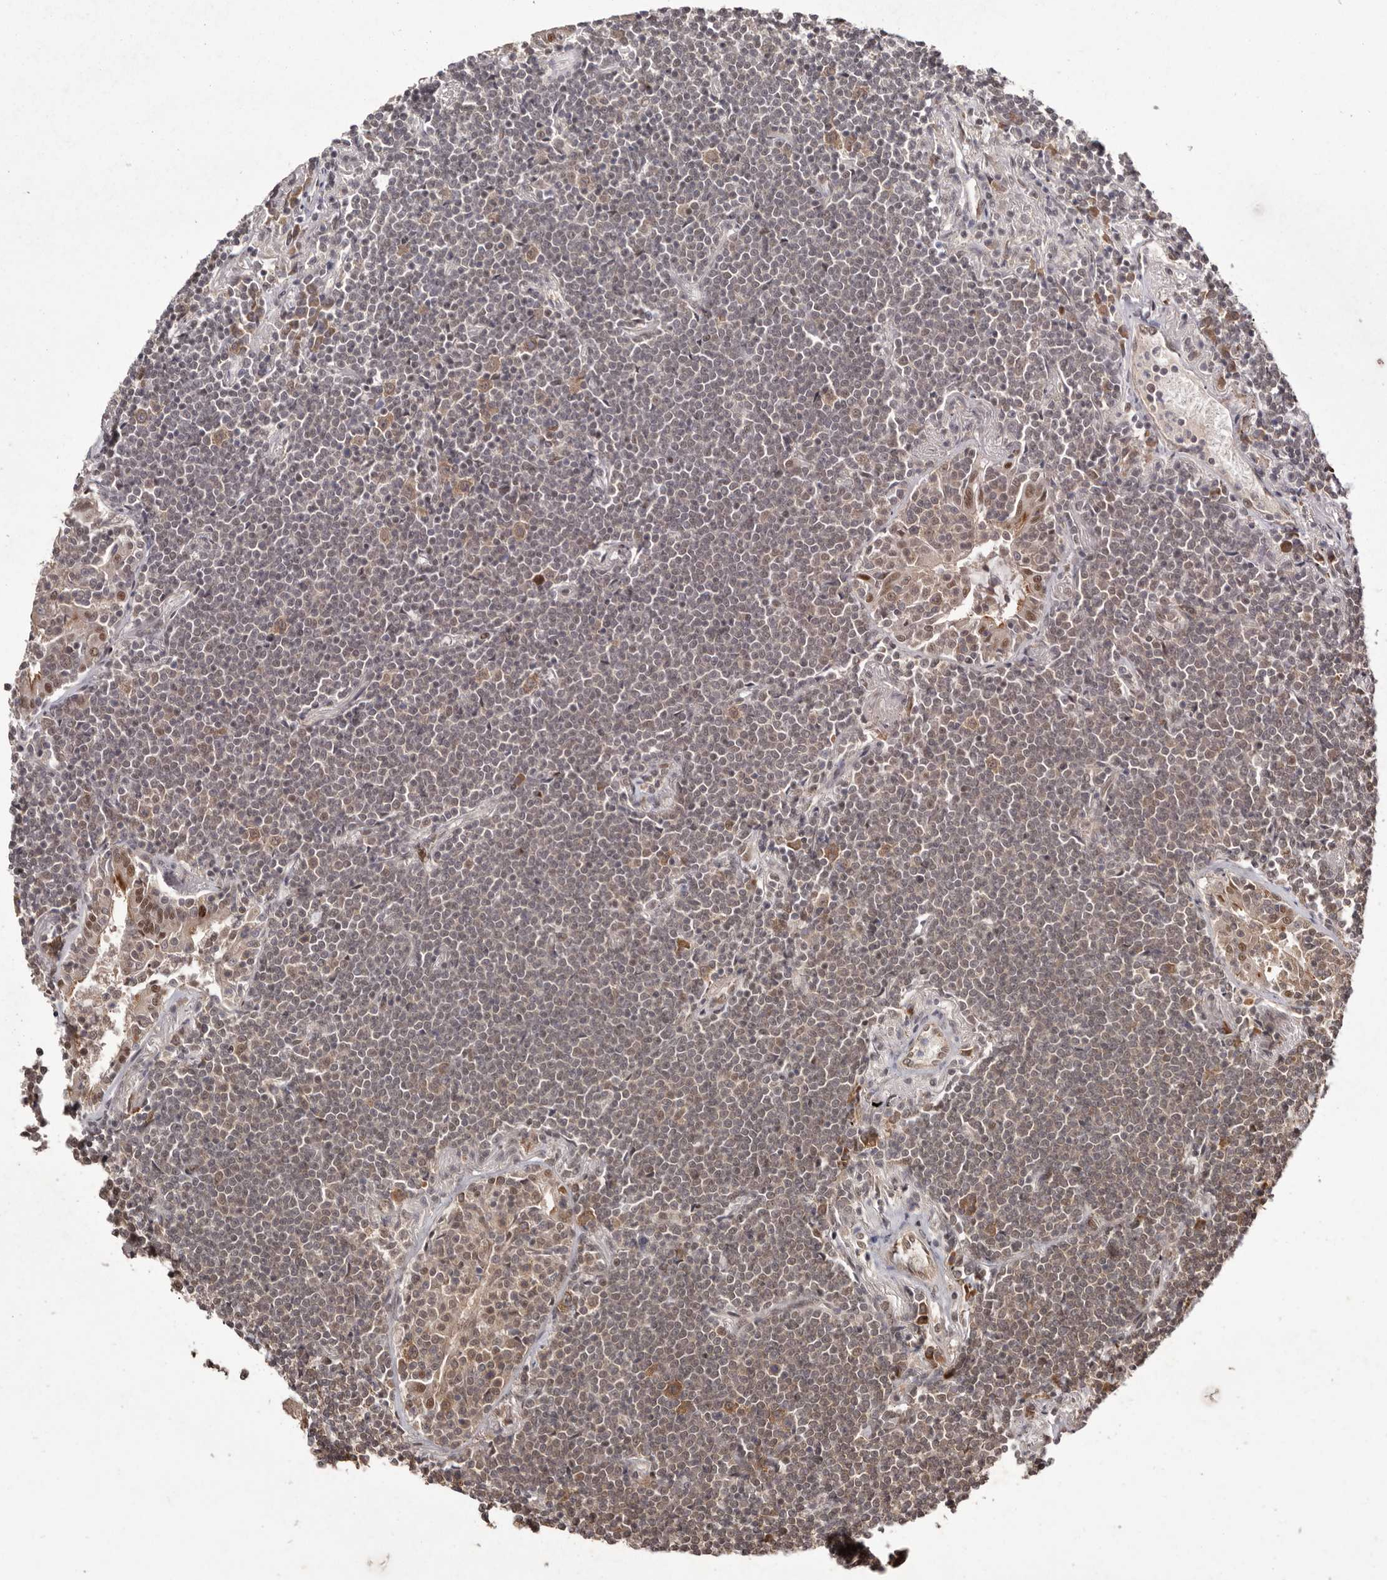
{"staining": {"intensity": "weak", "quantity": ">75%", "location": "cytoplasmic/membranous,nuclear"}, "tissue": "lymphoma", "cell_type": "Tumor cells", "image_type": "cancer", "snomed": [{"axis": "morphology", "description": "Malignant lymphoma, non-Hodgkin's type, Low grade"}, {"axis": "topography", "description": "Lung"}], "caption": "This is an image of immunohistochemistry (IHC) staining of low-grade malignant lymphoma, non-Hodgkin's type, which shows weak positivity in the cytoplasmic/membranous and nuclear of tumor cells.", "gene": "LRGUK", "patient": {"sex": "female", "age": 71}}